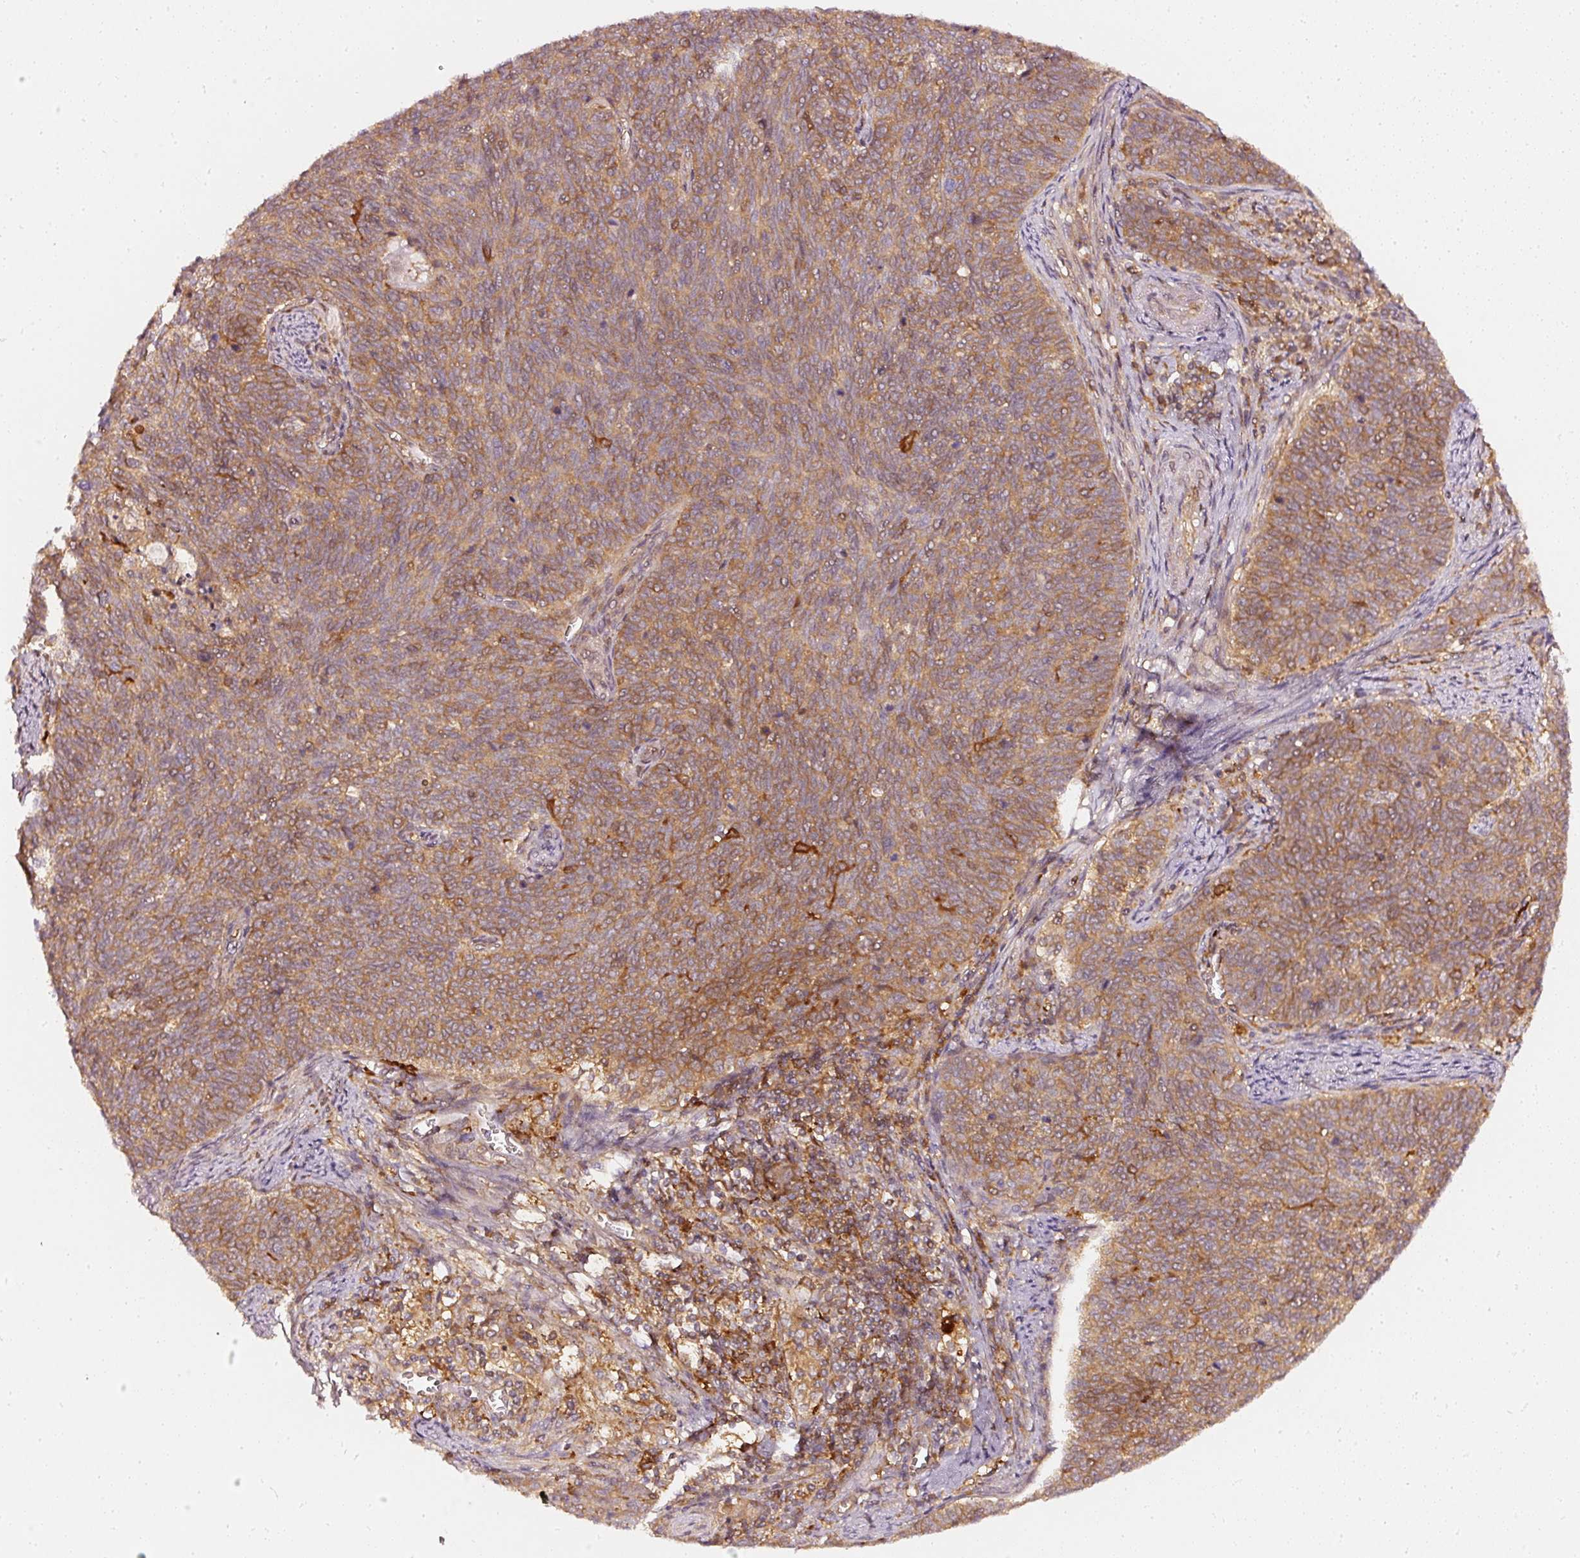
{"staining": {"intensity": "moderate", "quantity": ">75%", "location": "cytoplasmic/membranous"}, "tissue": "cervical cancer", "cell_type": "Tumor cells", "image_type": "cancer", "snomed": [{"axis": "morphology", "description": "Squamous cell carcinoma, NOS"}, {"axis": "topography", "description": "Cervix"}], "caption": "A medium amount of moderate cytoplasmic/membranous expression is present in about >75% of tumor cells in cervical squamous cell carcinoma tissue.", "gene": "ASMTL", "patient": {"sex": "female", "age": 39}}